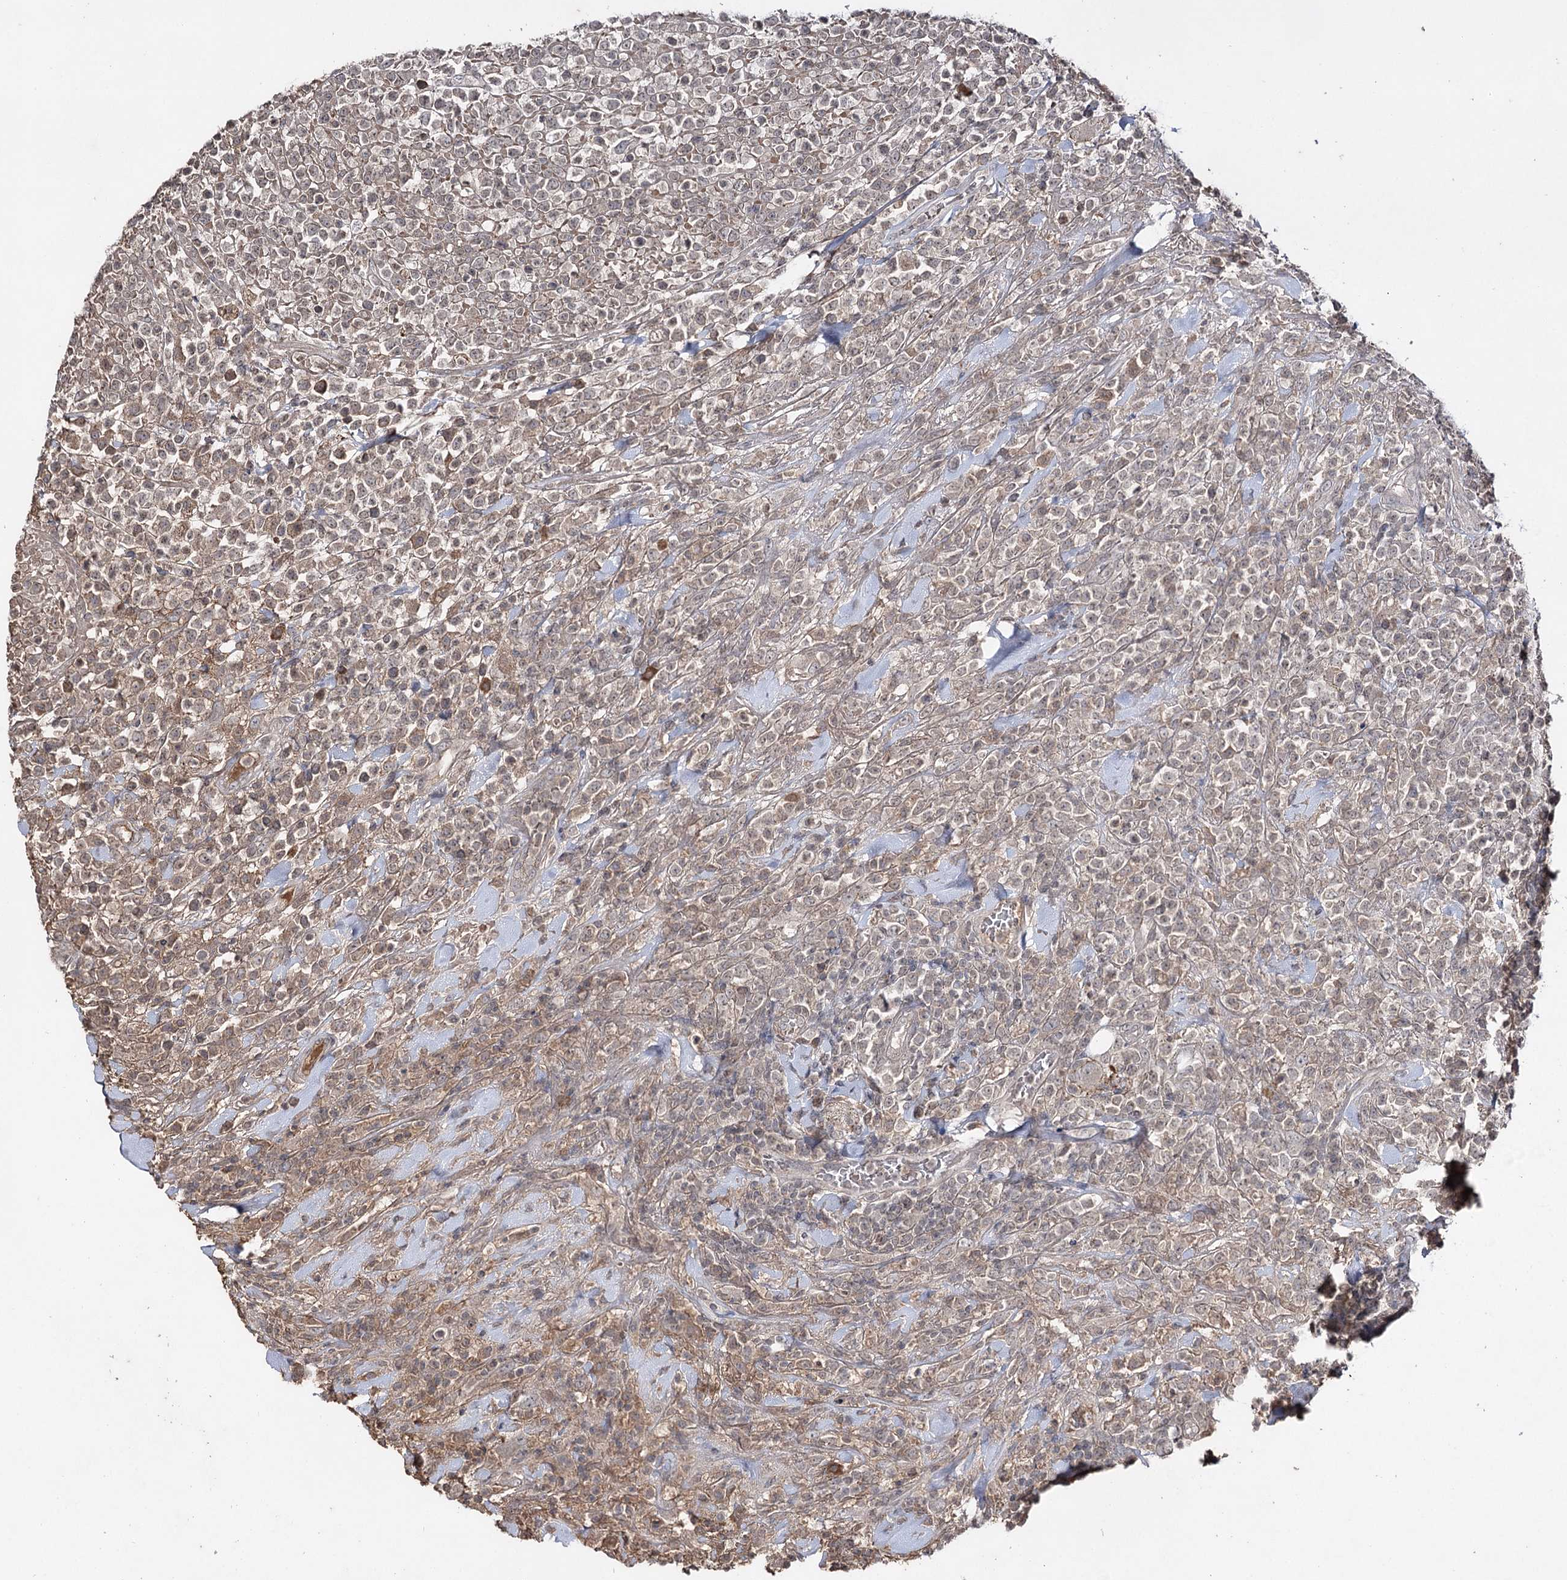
{"staining": {"intensity": "weak", "quantity": "<25%", "location": "cytoplasmic/membranous"}, "tissue": "lymphoma", "cell_type": "Tumor cells", "image_type": "cancer", "snomed": [{"axis": "morphology", "description": "Malignant lymphoma, non-Hodgkin's type, High grade"}, {"axis": "topography", "description": "Colon"}], "caption": "DAB (3,3'-diaminobenzidine) immunohistochemical staining of human lymphoma reveals no significant expression in tumor cells. The staining is performed using DAB (3,3'-diaminobenzidine) brown chromogen with nuclei counter-stained in using hematoxylin.", "gene": "SYNGR3", "patient": {"sex": "female", "age": 53}}